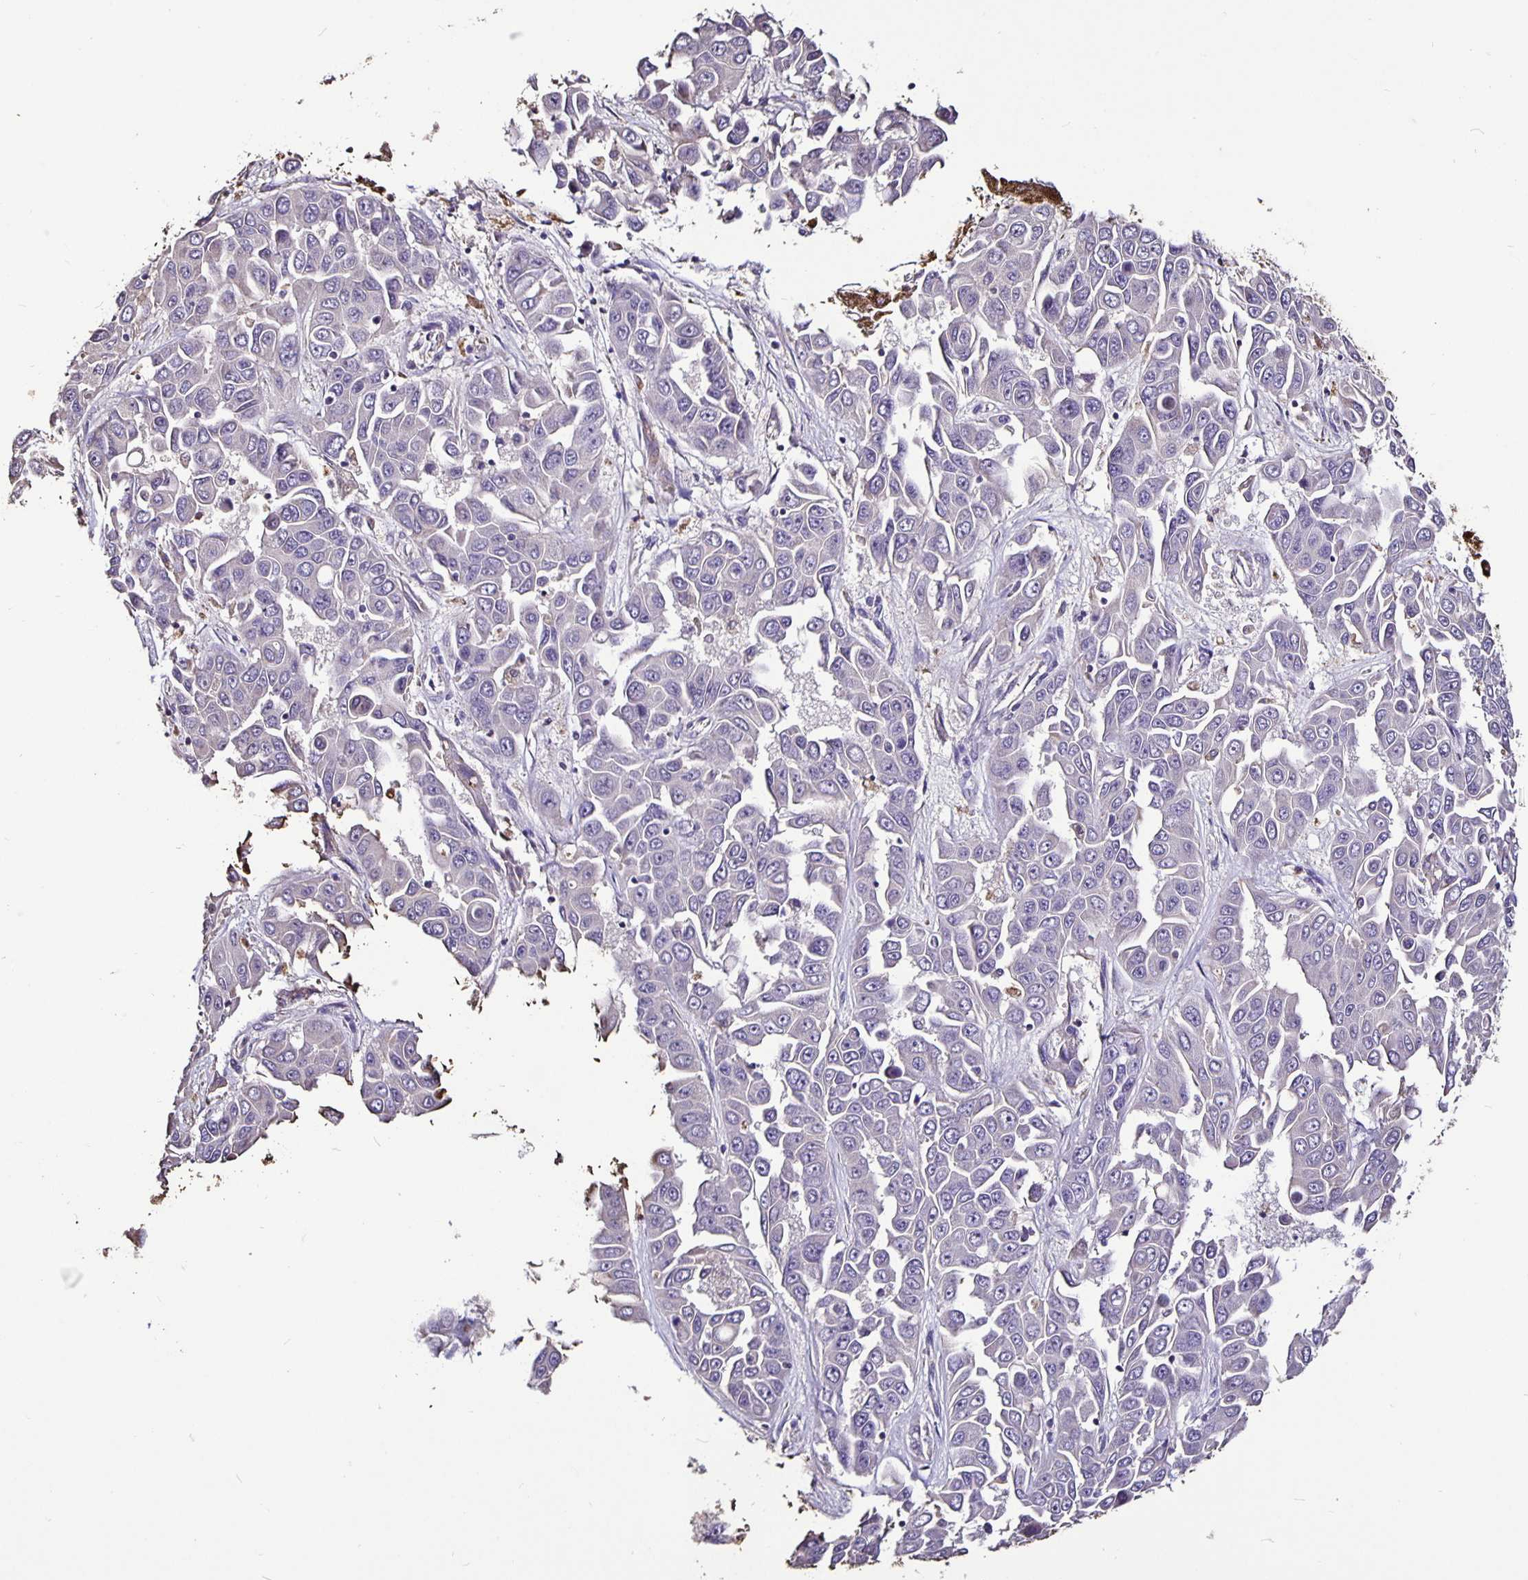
{"staining": {"intensity": "negative", "quantity": "none", "location": "none"}, "tissue": "liver cancer", "cell_type": "Tumor cells", "image_type": "cancer", "snomed": [{"axis": "morphology", "description": "Cholangiocarcinoma"}, {"axis": "topography", "description": "Liver"}], "caption": "Immunohistochemical staining of human liver cholangiocarcinoma shows no significant staining in tumor cells. (Stains: DAB (3,3'-diaminobenzidine) immunohistochemistry (IHC) with hematoxylin counter stain, Microscopy: brightfield microscopy at high magnification).", "gene": "FCER1A", "patient": {"sex": "female", "age": 52}}